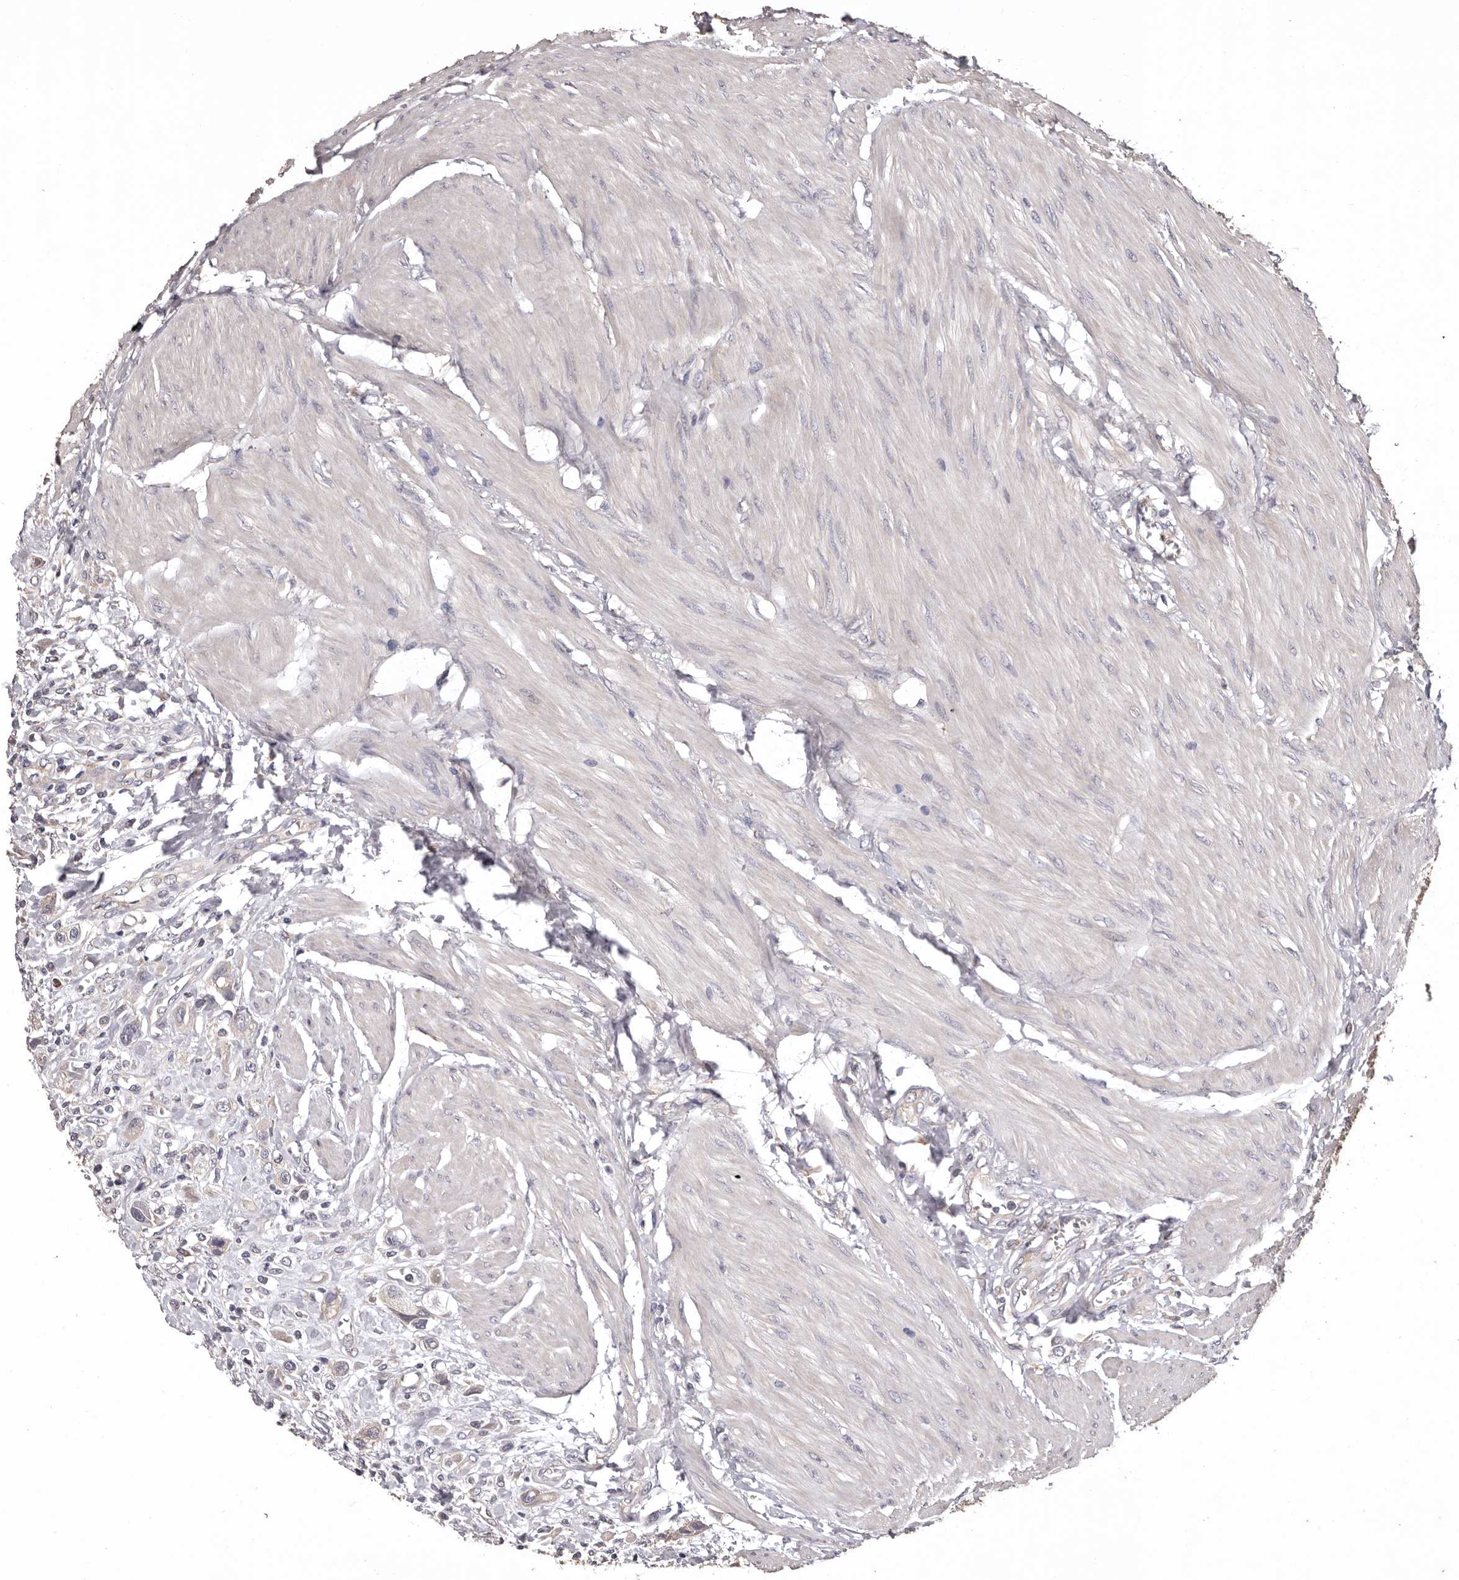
{"staining": {"intensity": "negative", "quantity": "none", "location": "none"}, "tissue": "urothelial cancer", "cell_type": "Tumor cells", "image_type": "cancer", "snomed": [{"axis": "morphology", "description": "Urothelial carcinoma, High grade"}, {"axis": "topography", "description": "Urinary bladder"}], "caption": "Urothelial cancer stained for a protein using immunohistochemistry exhibits no positivity tumor cells.", "gene": "ETNK1", "patient": {"sex": "male", "age": 50}}